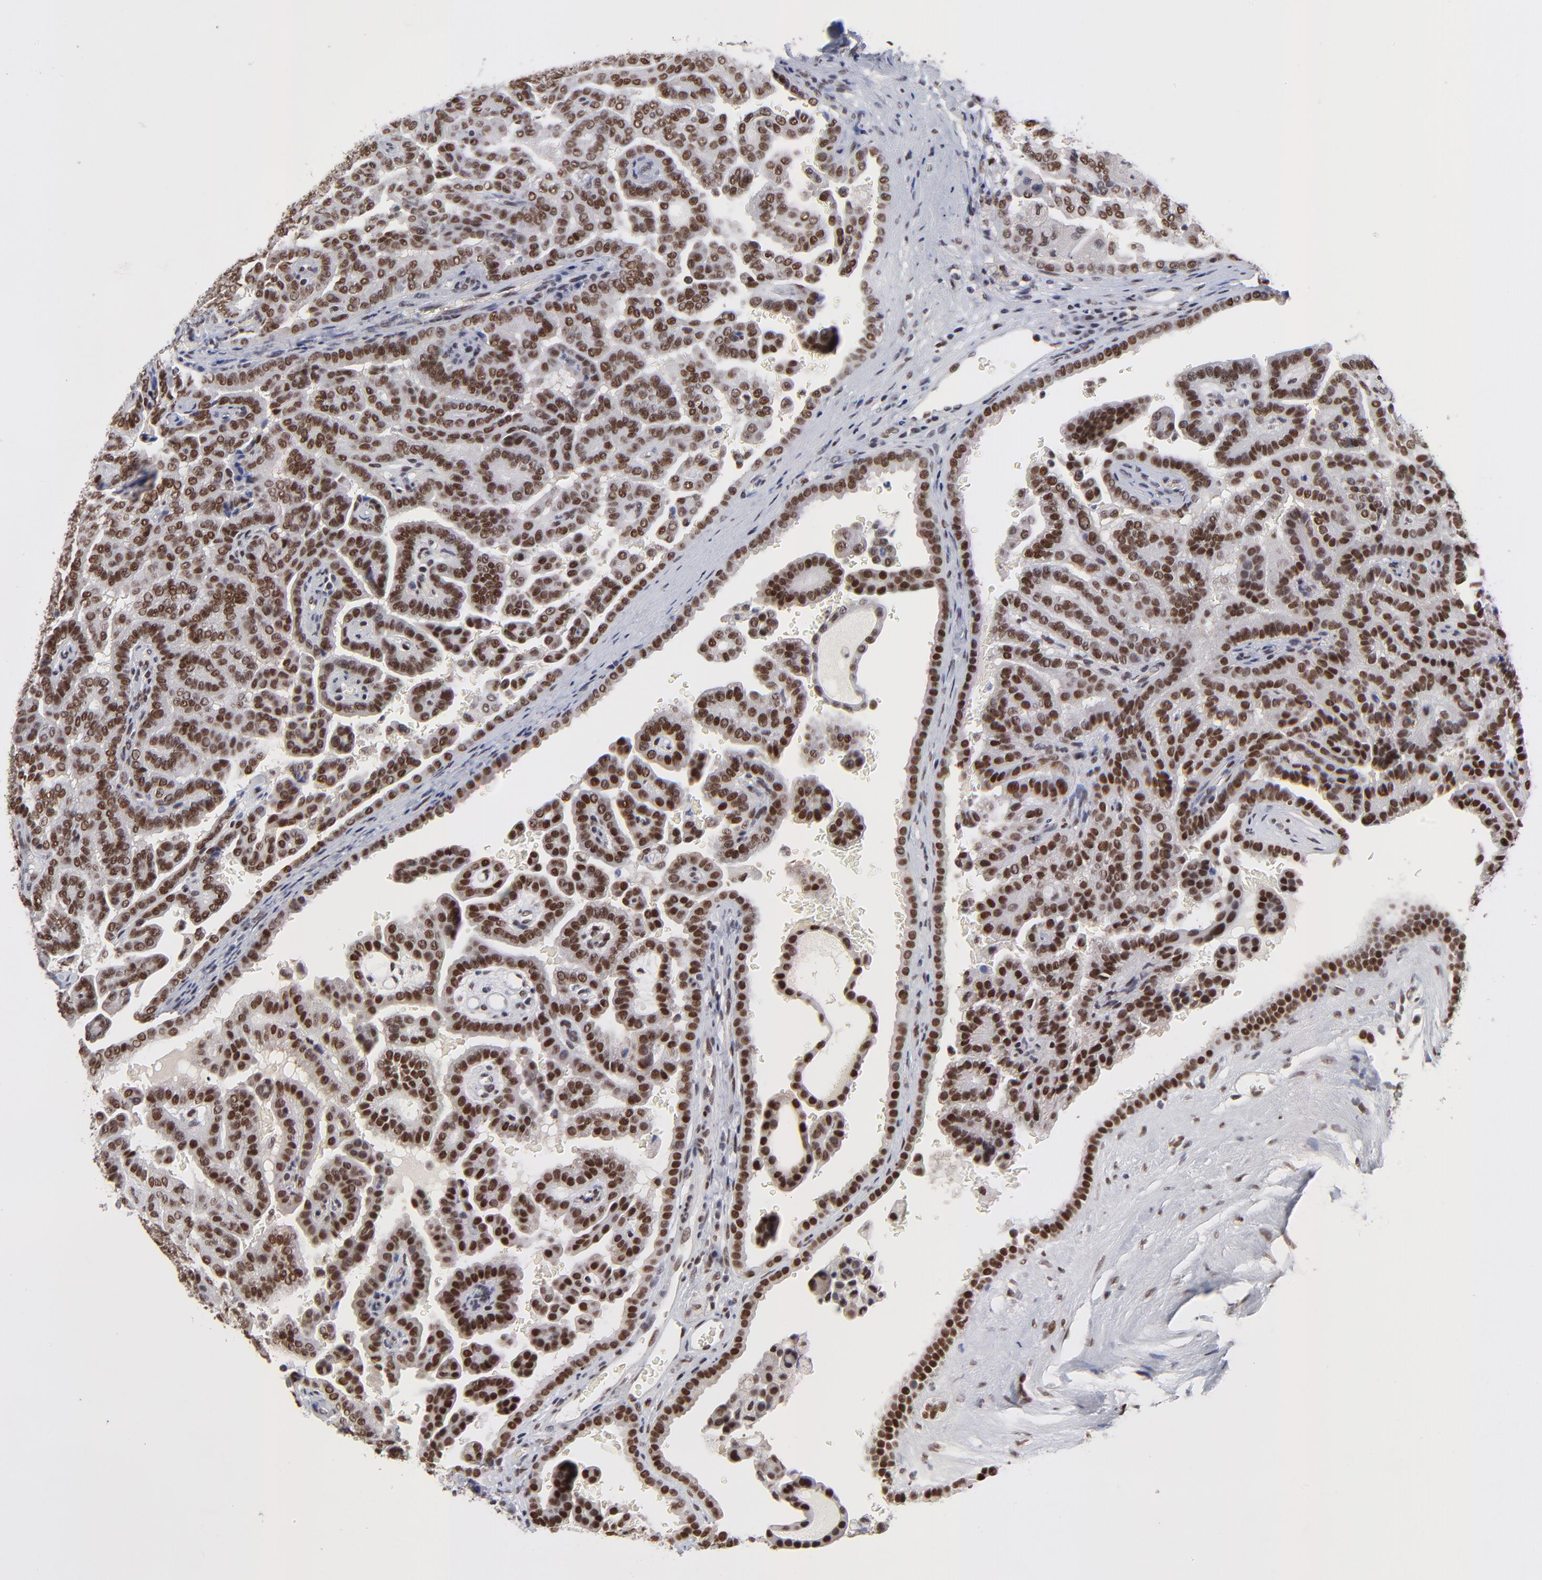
{"staining": {"intensity": "strong", "quantity": ">75%", "location": "nuclear"}, "tissue": "renal cancer", "cell_type": "Tumor cells", "image_type": "cancer", "snomed": [{"axis": "morphology", "description": "Adenocarcinoma, NOS"}, {"axis": "topography", "description": "Kidney"}], "caption": "Renal cancer (adenocarcinoma) stained with immunohistochemistry (IHC) reveals strong nuclear expression in about >75% of tumor cells. Nuclei are stained in blue.", "gene": "ZMYM3", "patient": {"sex": "male", "age": 61}}